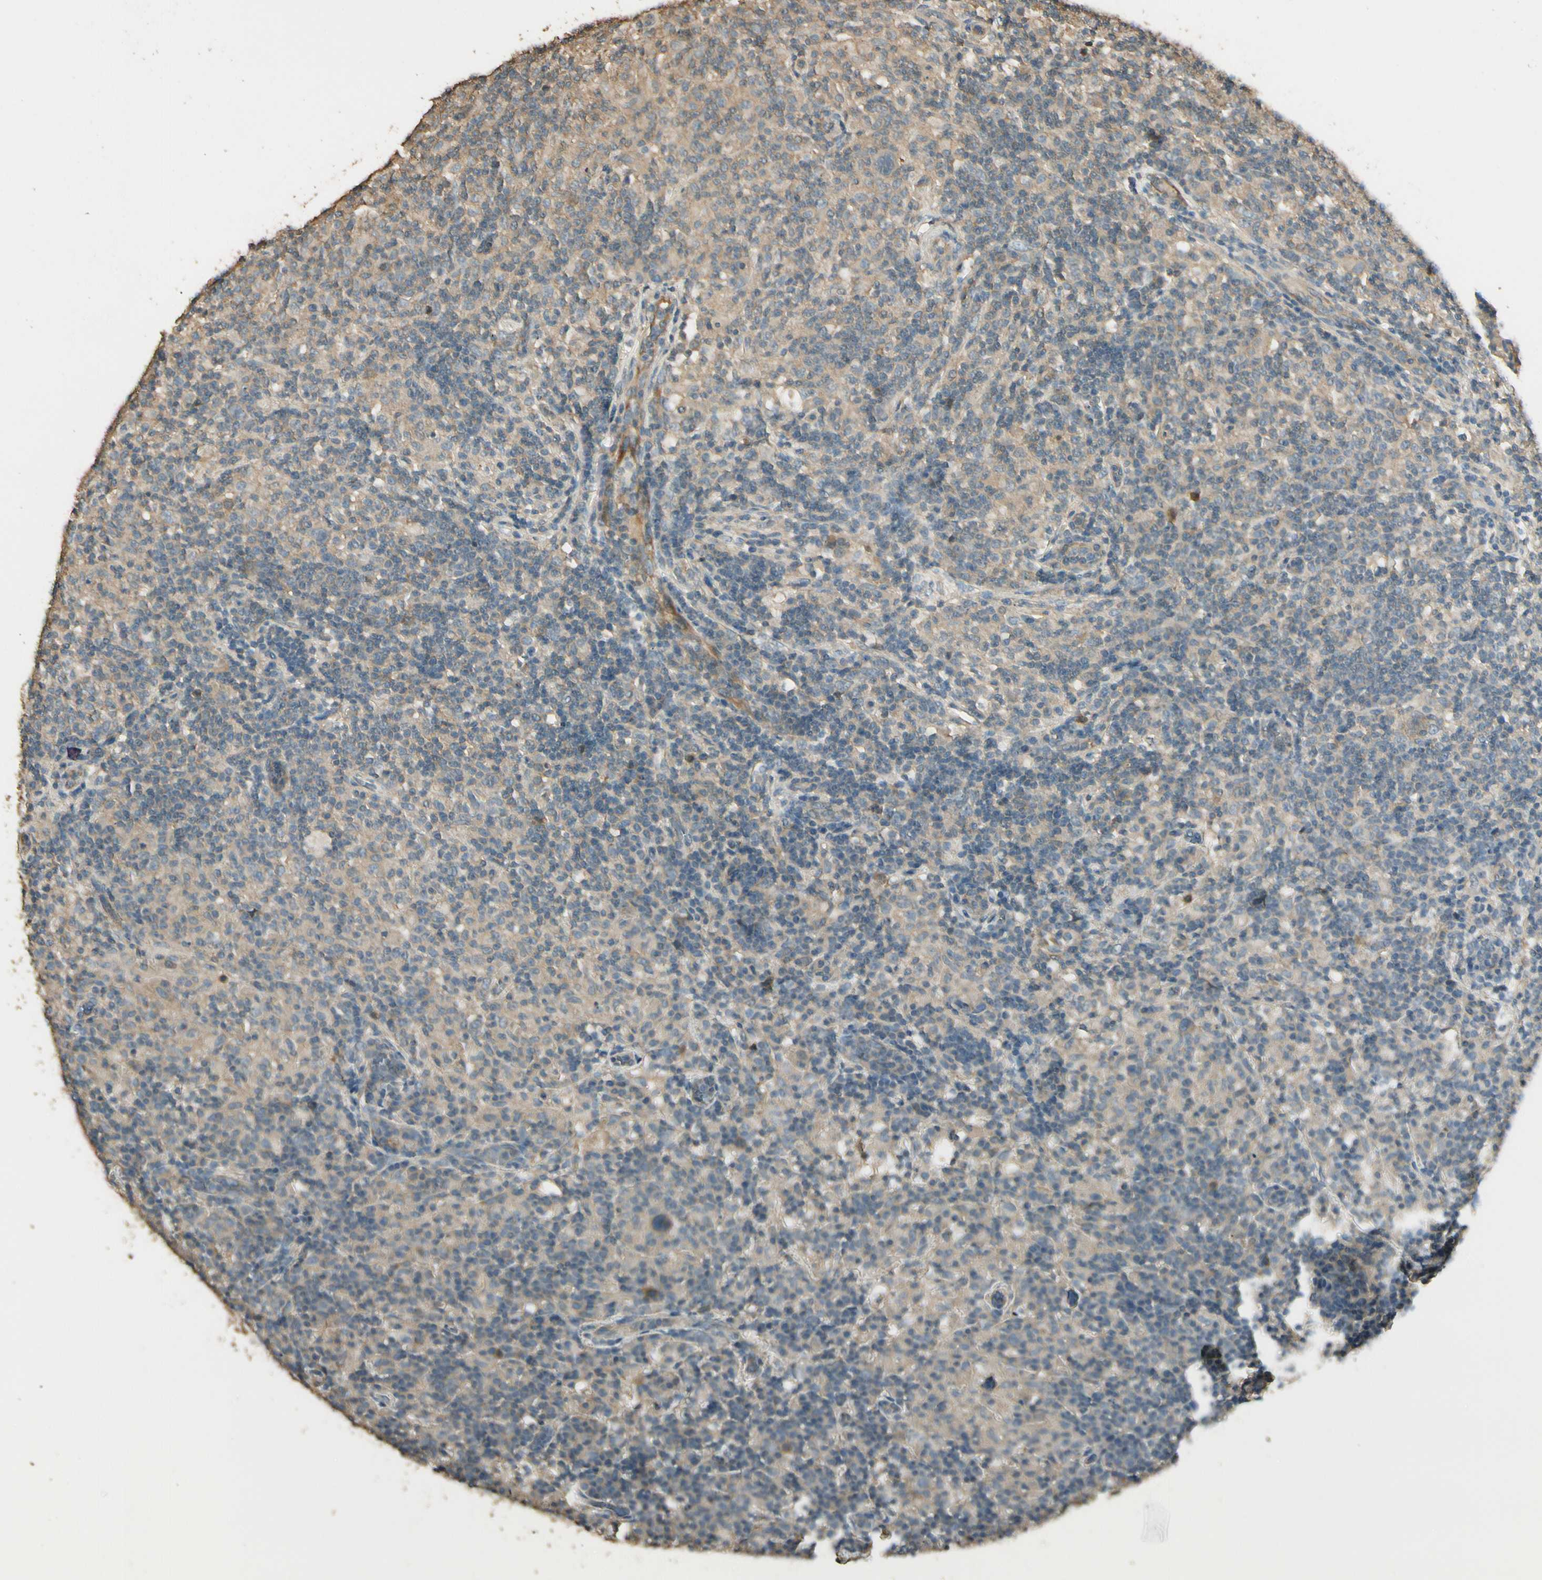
{"staining": {"intensity": "weak", "quantity": ">75%", "location": "cytoplasmic/membranous"}, "tissue": "lymphoma", "cell_type": "Tumor cells", "image_type": "cancer", "snomed": [{"axis": "morphology", "description": "Hodgkin's disease, NOS"}, {"axis": "topography", "description": "Lymph node"}], "caption": "Immunohistochemistry of human lymphoma reveals low levels of weak cytoplasmic/membranous positivity in approximately >75% of tumor cells.", "gene": "PLXNA1", "patient": {"sex": "male", "age": 70}}